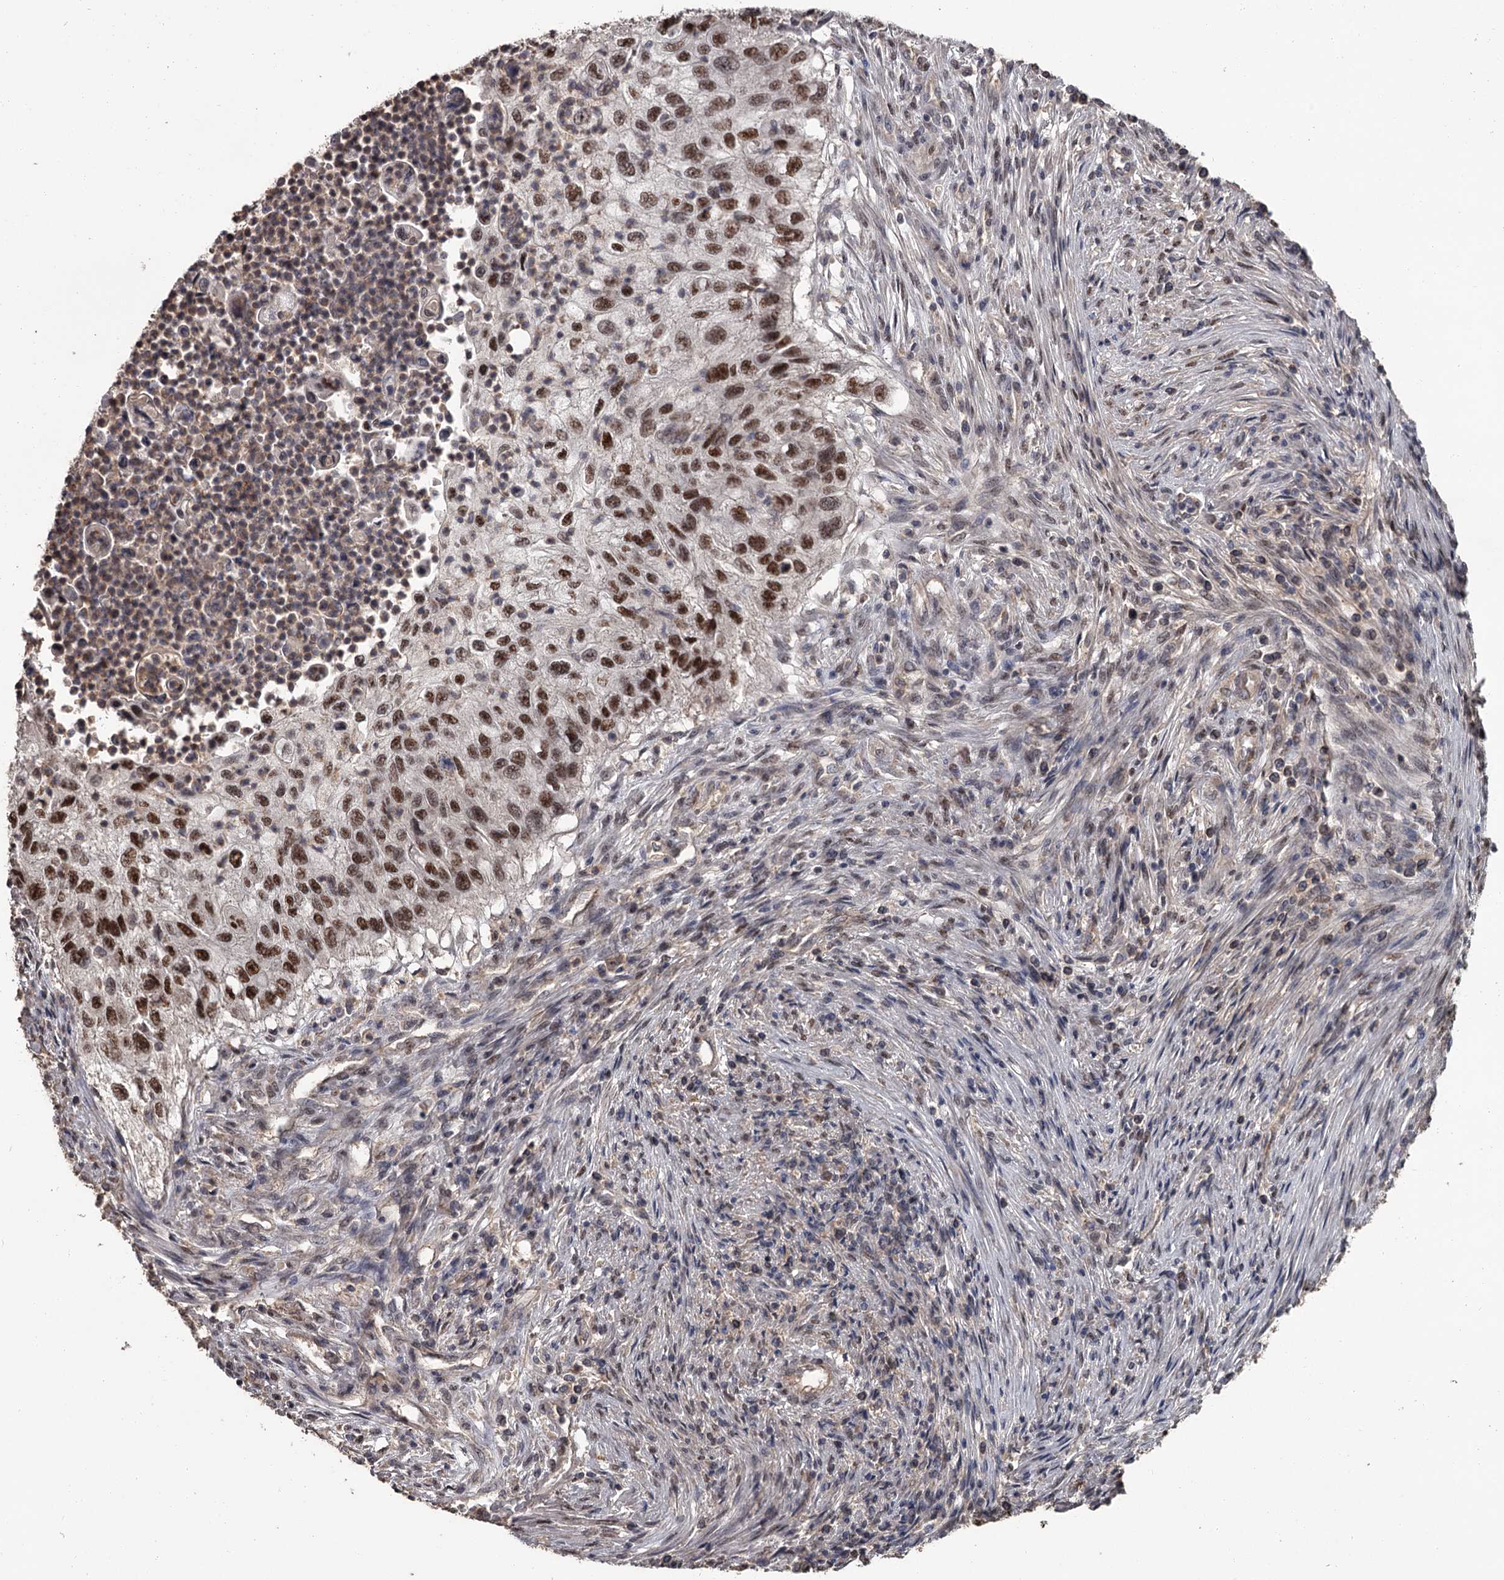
{"staining": {"intensity": "strong", "quantity": ">75%", "location": "nuclear"}, "tissue": "urothelial cancer", "cell_type": "Tumor cells", "image_type": "cancer", "snomed": [{"axis": "morphology", "description": "Urothelial carcinoma, High grade"}, {"axis": "topography", "description": "Urinary bladder"}], "caption": "Protein staining reveals strong nuclear staining in about >75% of tumor cells in urothelial cancer.", "gene": "PRPF40B", "patient": {"sex": "female", "age": 60}}